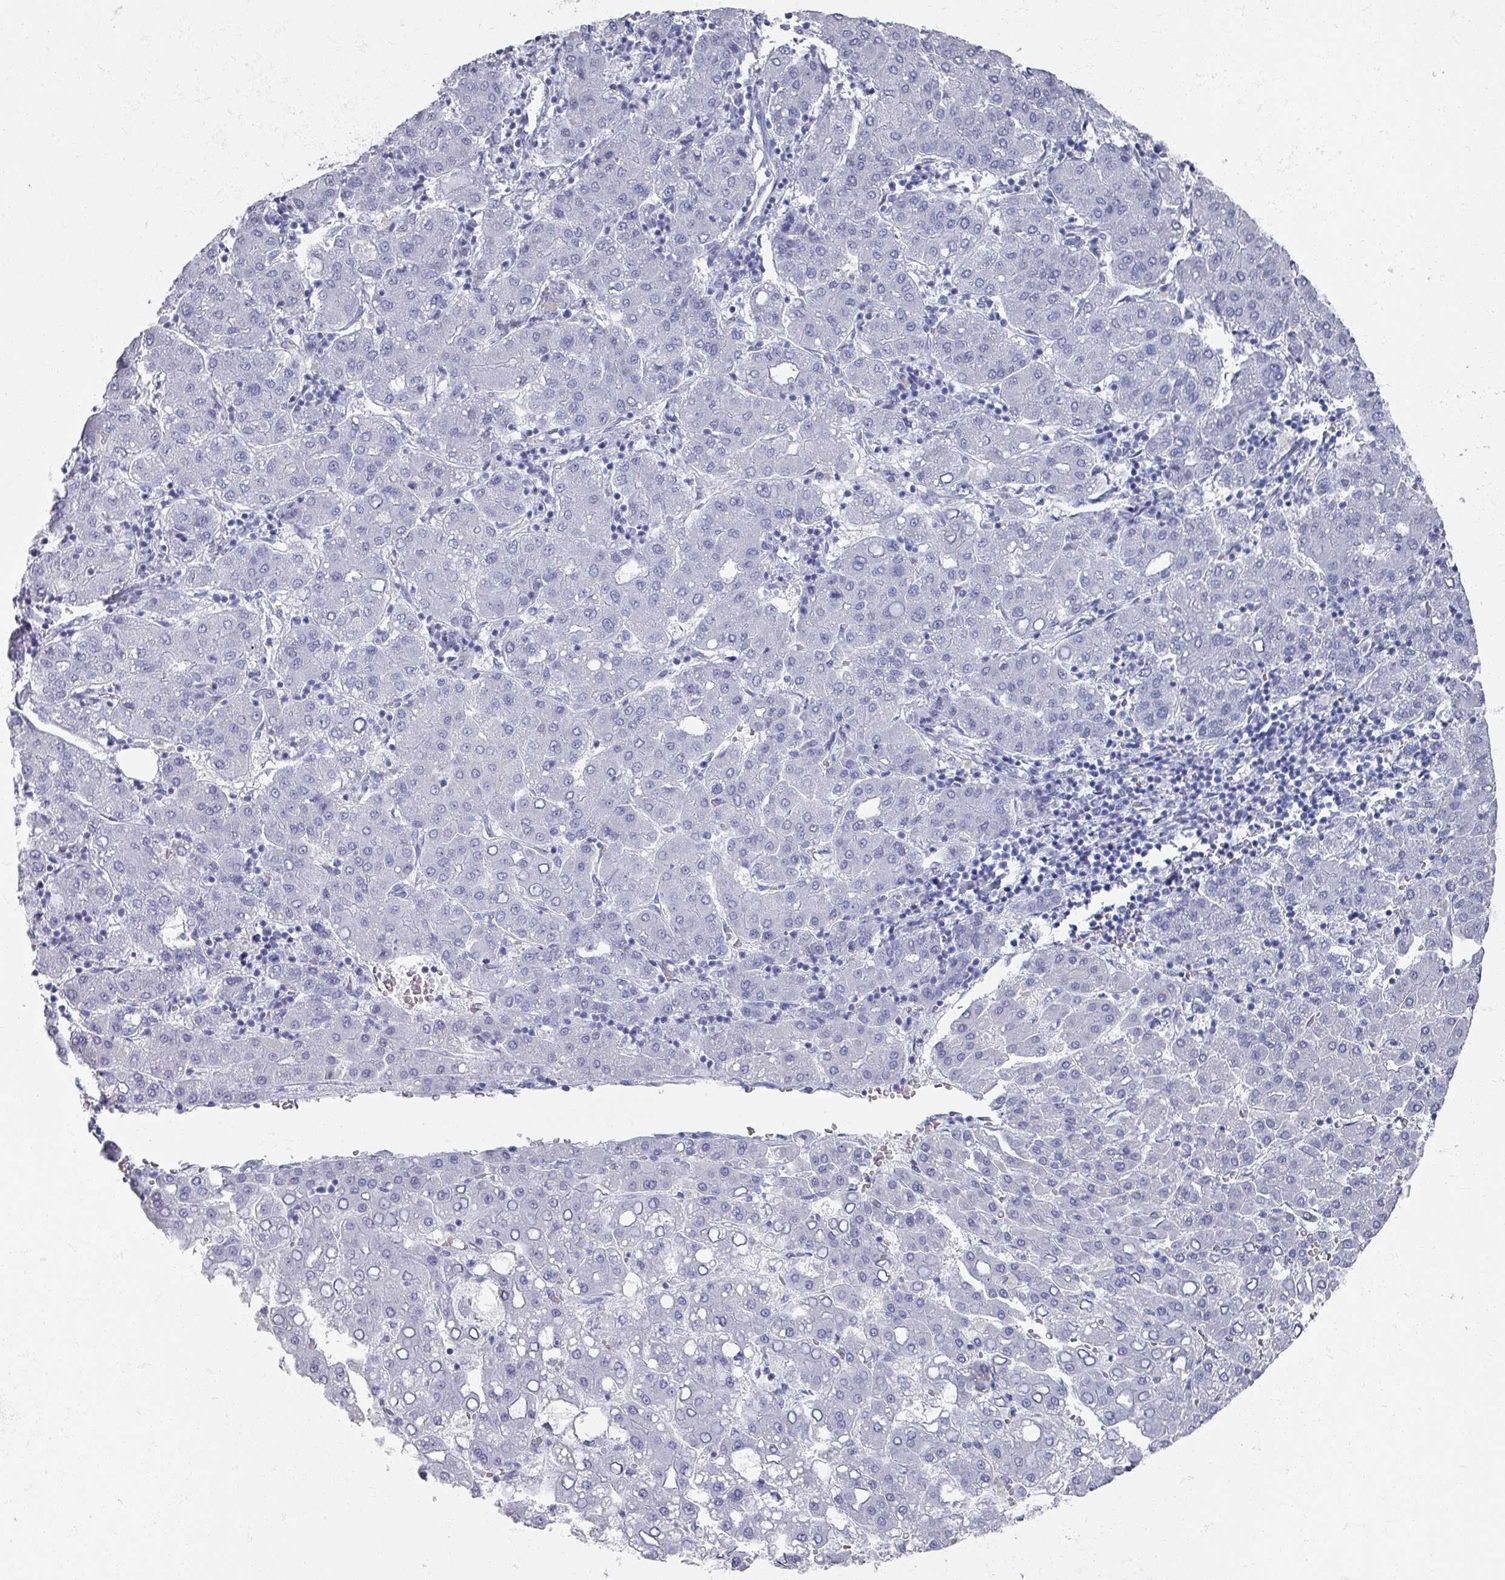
{"staining": {"intensity": "negative", "quantity": "none", "location": "none"}, "tissue": "liver cancer", "cell_type": "Tumor cells", "image_type": "cancer", "snomed": [{"axis": "morphology", "description": "Carcinoma, Hepatocellular, NOS"}, {"axis": "topography", "description": "Liver"}], "caption": "Protein analysis of liver cancer (hepatocellular carcinoma) shows no significant positivity in tumor cells. (DAB immunohistochemistry visualized using brightfield microscopy, high magnification).", "gene": "OMG", "patient": {"sex": "male", "age": 65}}